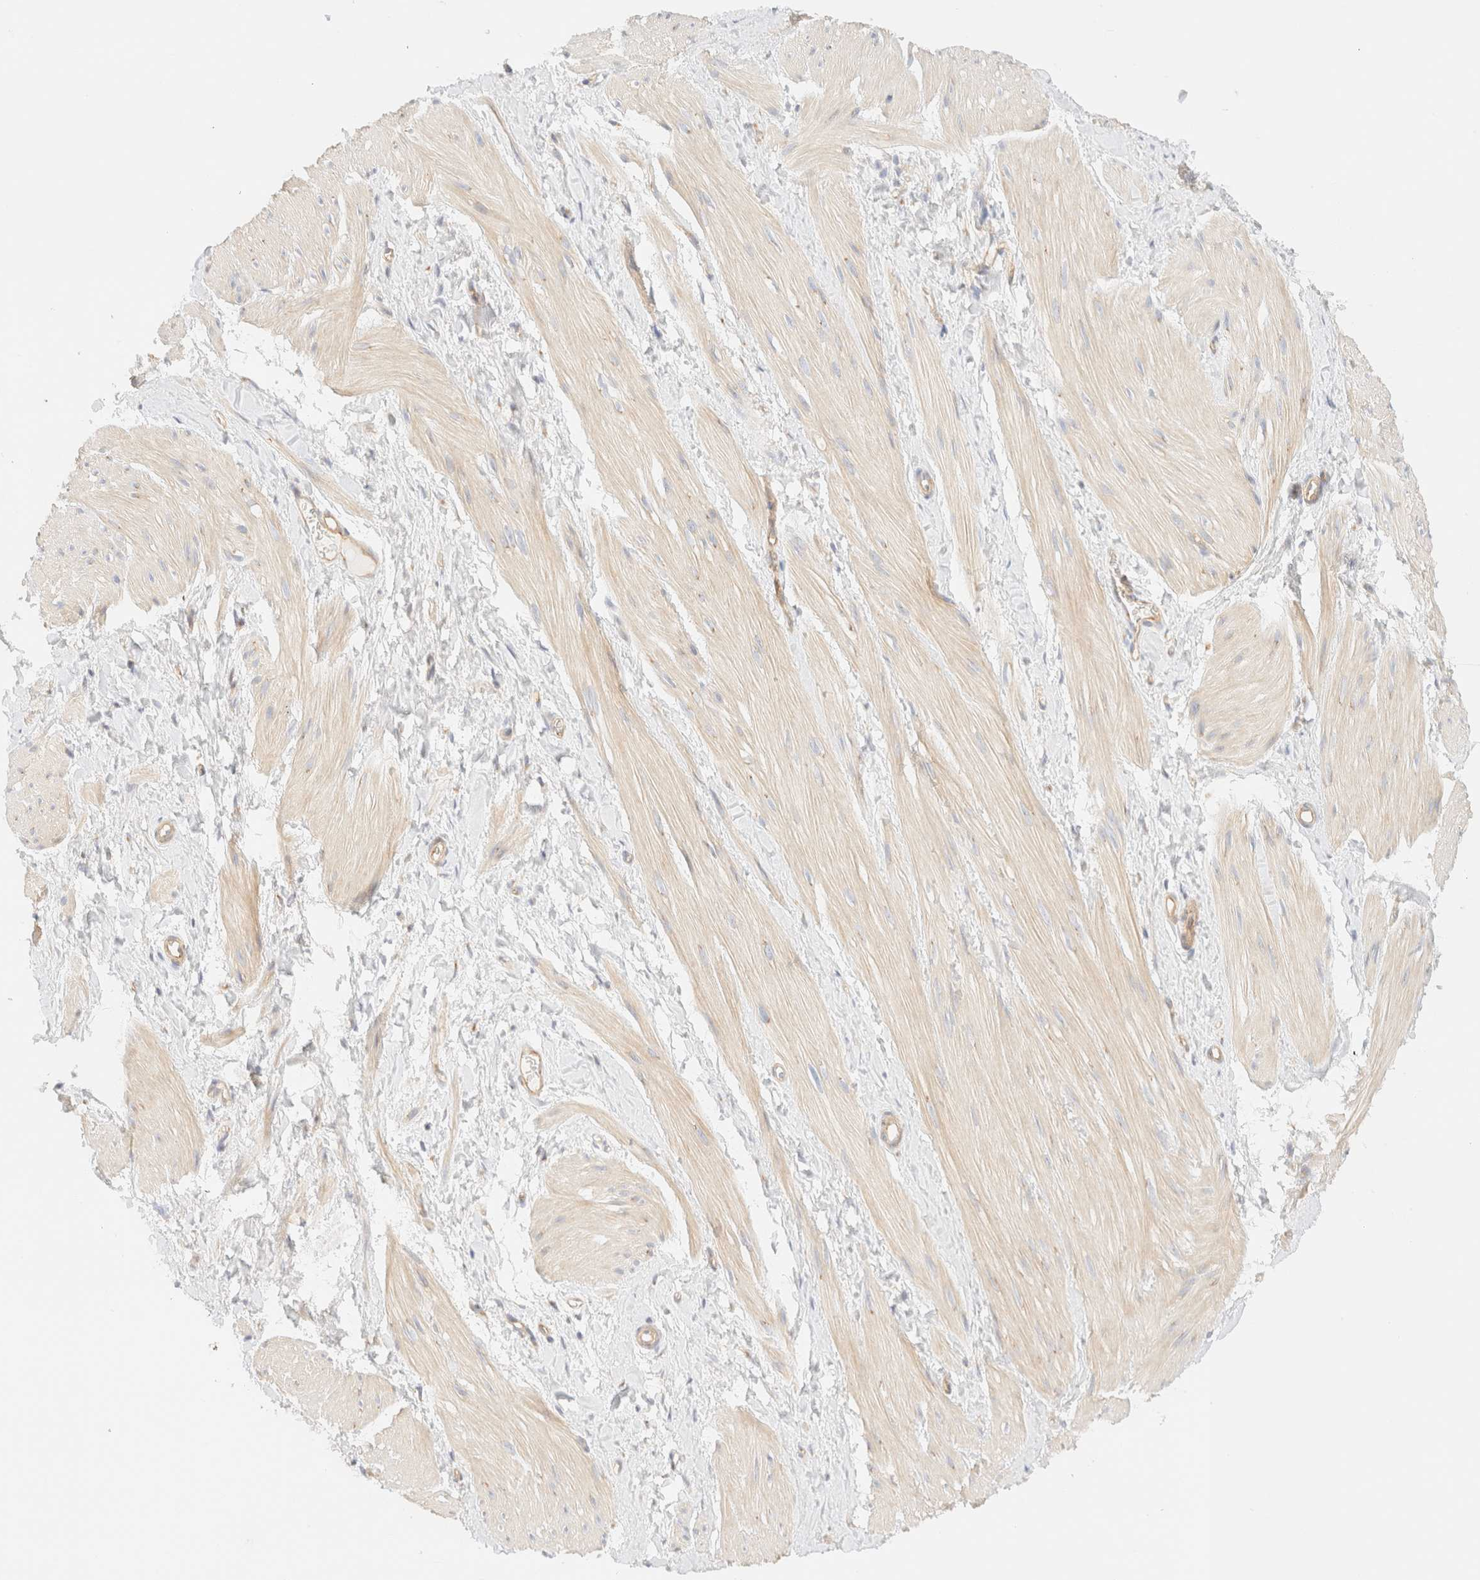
{"staining": {"intensity": "weak", "quantity": "<25%", "location": "cytoplasmic/membranous"}, "tissue": "smooth muscle", "cell_type": "Smooth muscle cells", "image_type": "normal", "snomed": [{"axis": "morphology", "description": "Normal tissue, NOS"}, {"axis": "topography", "description": "Smooth muscle"}], "caption": "Immunohistochemical staining of unremarkable human smooth muscle demonstrates no significant positivity in smooth muscle cells.", "gene": "MYO10", "patient": {"sex": "male", "age": 16}}